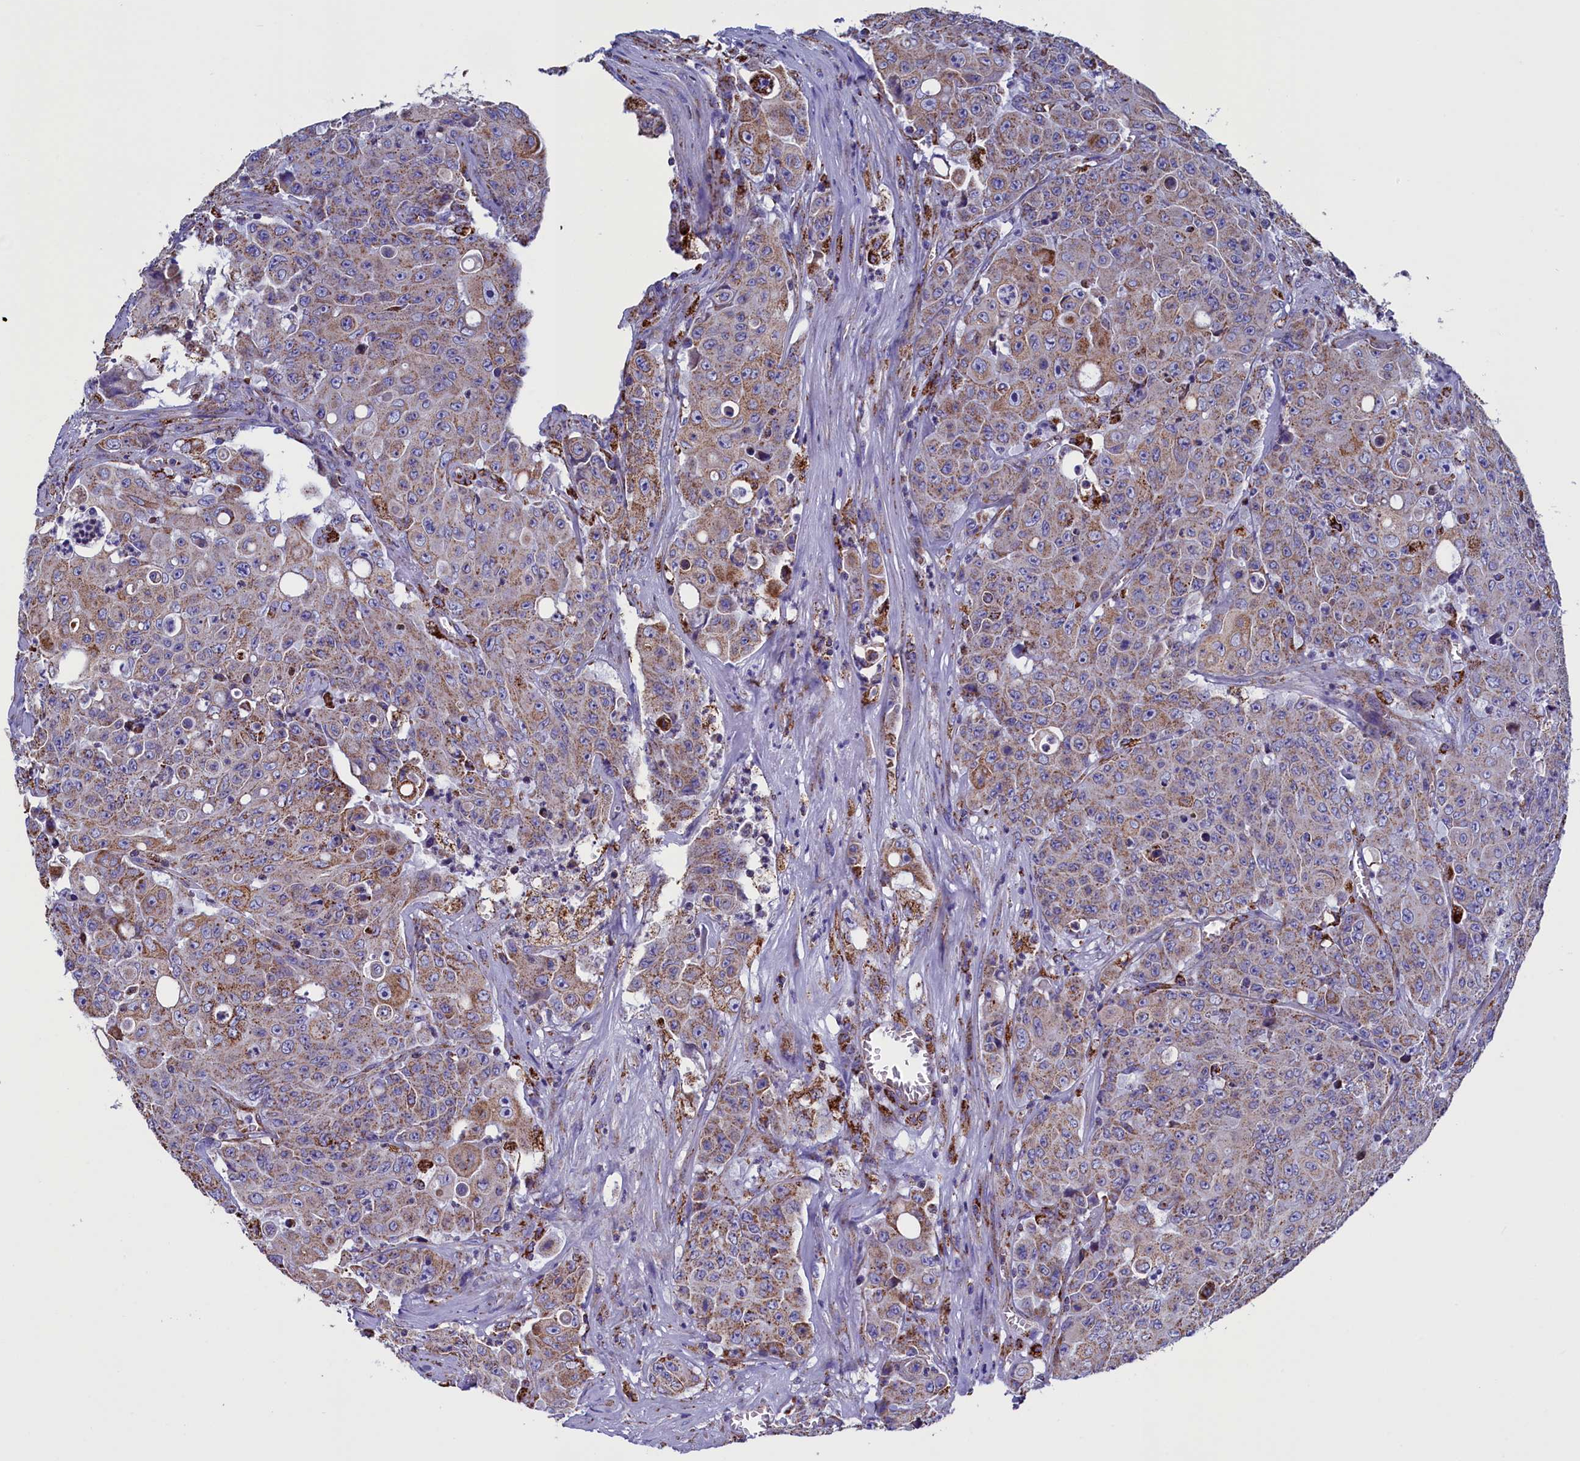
{"staining": {"intensity": "moderate", "quantity": ">75%", "location": "cytoplasmic/membranous"}, "tissue": "colorectal cancer", "cell_type": "Tumor cells", "image_type": "cancer", "snomed": [{"axis": "morphology", "description": "Adenocarcinoma, NOS"}, {"axis": "topography", "description": "Colon"}], "caption": "A brown stain highlights moderate cytoplasmic/membranous staining of a protein in human colorectal cancer (adenocarcinoma) tumor cells. The staining was performed using DAB to visualize the protein expression in brown, while the nuclei were stained in blue with hematoxylin (Magnification: 20x).", "gene": "SLC39A3", "patient": {"sex": "male", "age": 51}}